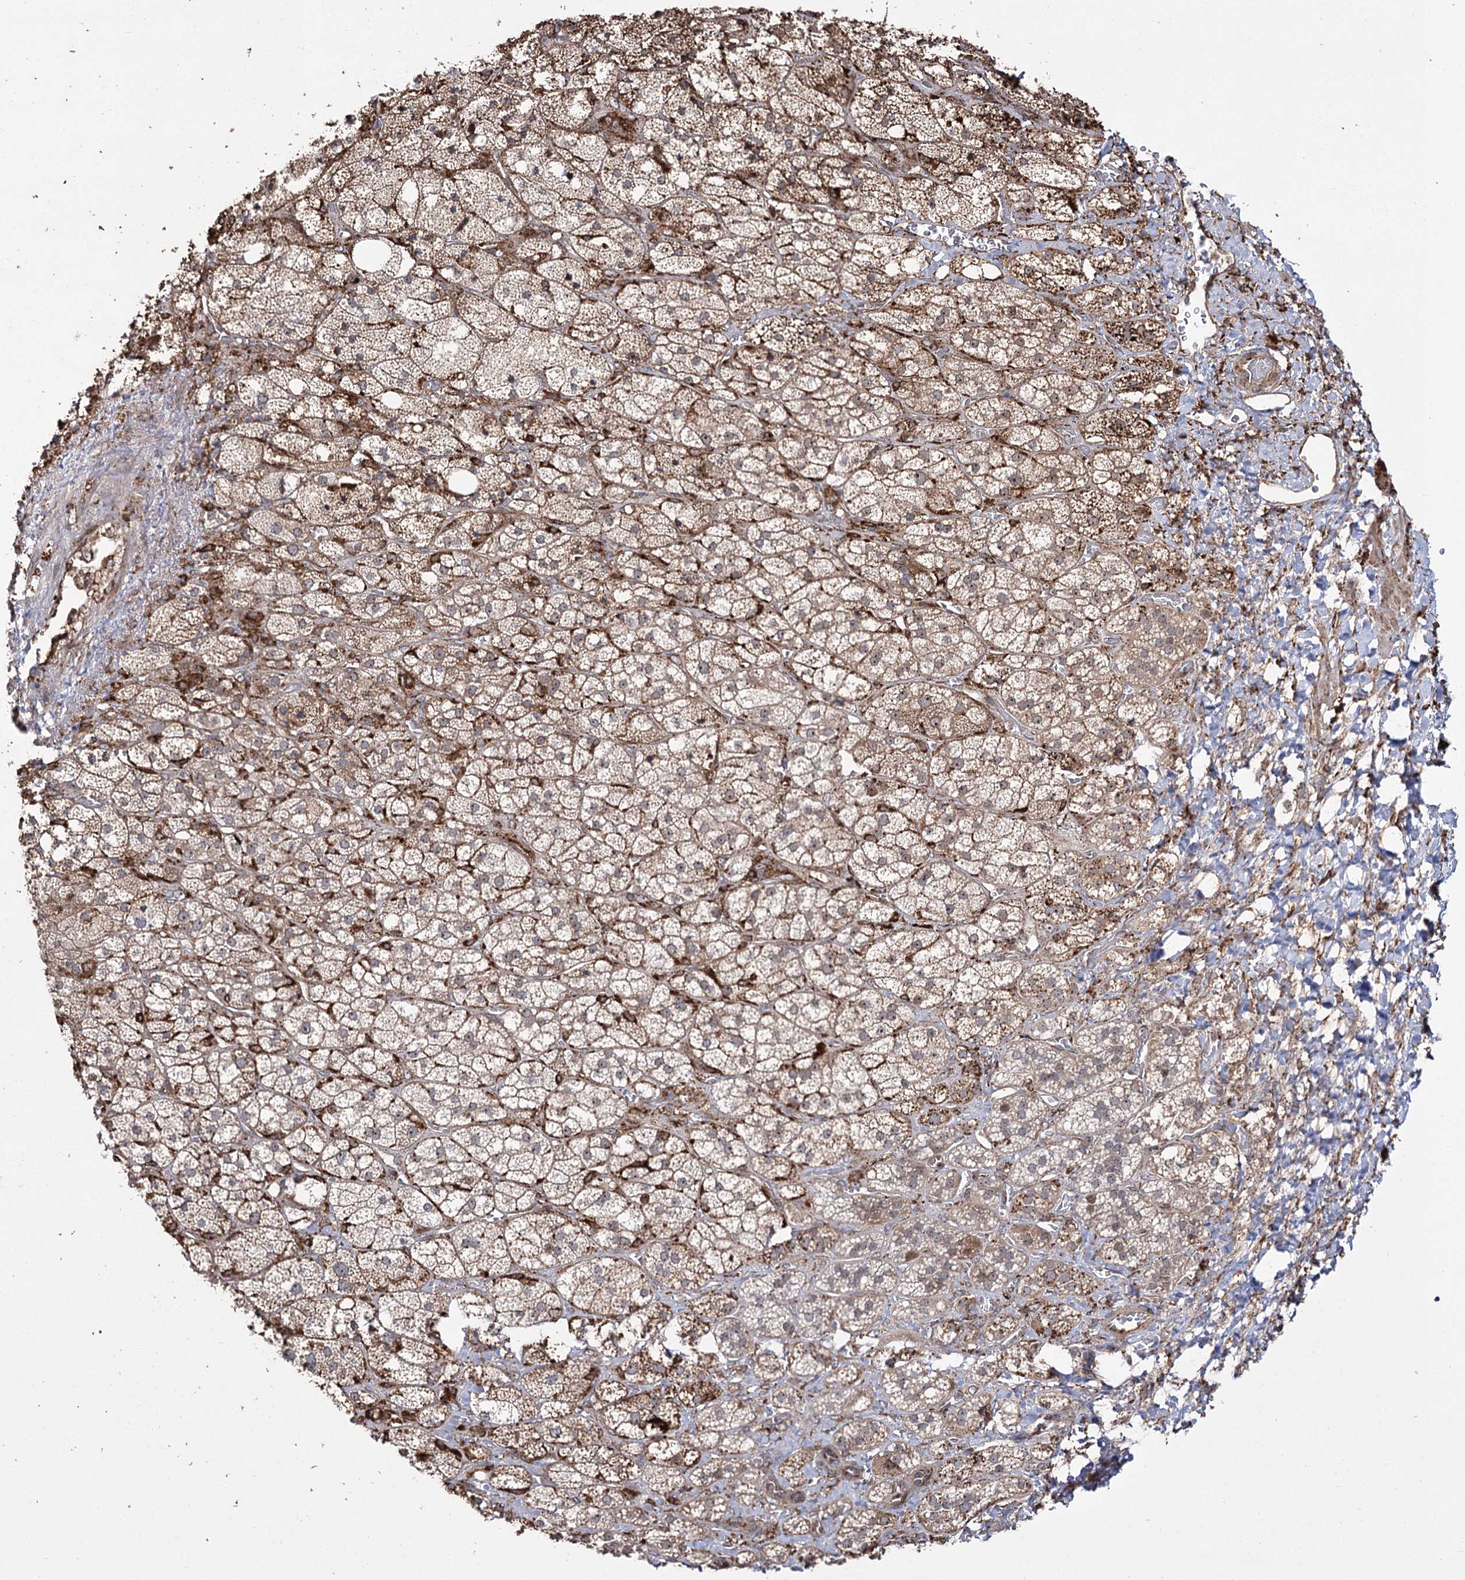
{"staining": {"intensity": "moderate", "quantity": ">75%", "location": "cytoplasmic/membranous"}, "tissue": "adrenal gland", "cell_type": "Glandular cells", "image_type": "normal", "snomed": [{"axis": "morphology", "description": "Normal tissue, NOS"}, {"axis": "topography", "description": "Adrenal gland"}], "caption": "Protein staining of normal adrenal gland exhibits moderate cytoplasmic/membranous positivity in approximately >75% of glandular cells. Nuclei are stained in blue.", "gene": "FANCL", "patient": {"sex": "male", "age": 61}}